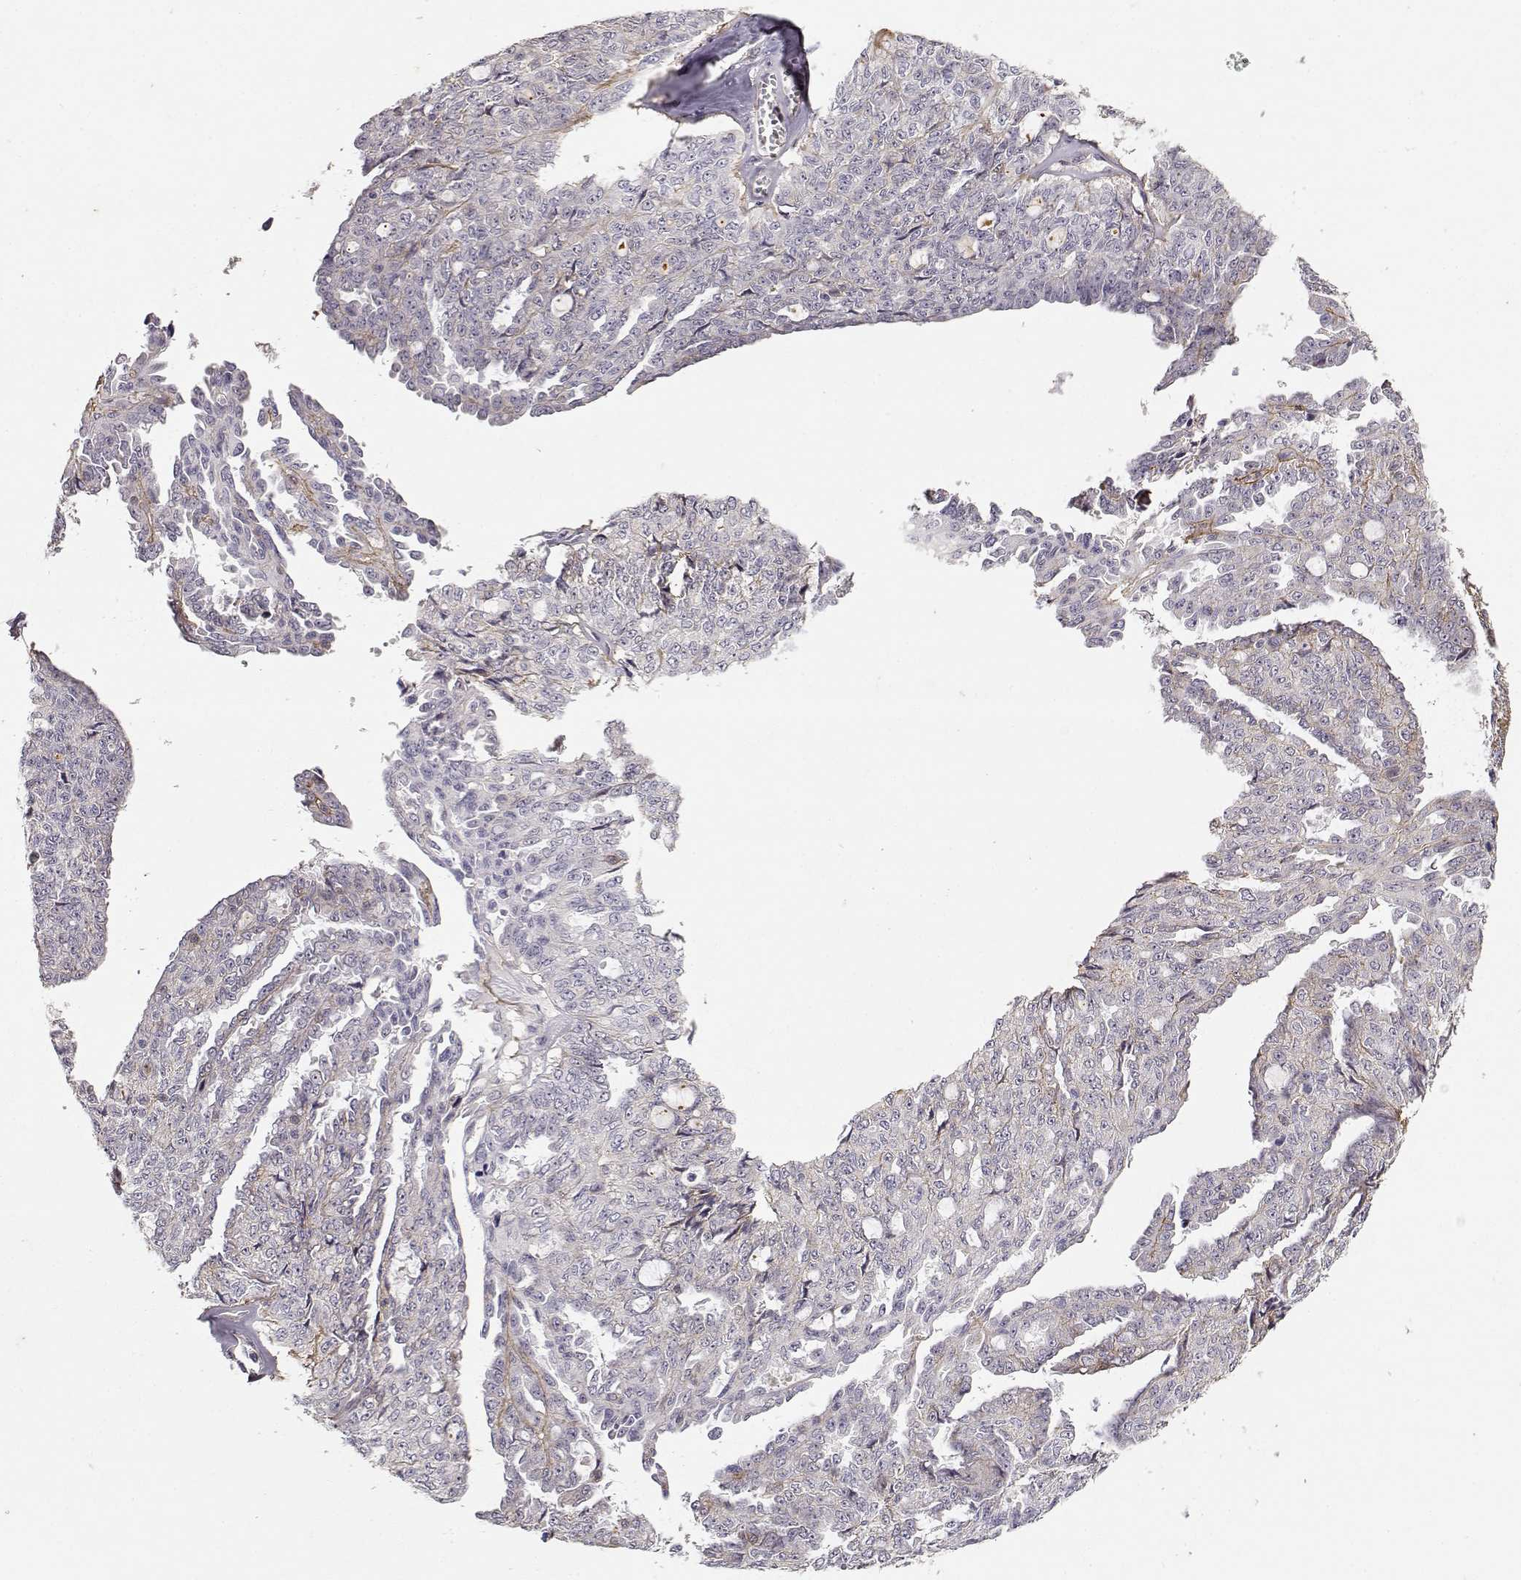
{"staining": {"intensity": "negative", "quantity": "none", "location": "none"}, "tissue": "ovarian cancer", "cell_type": "Tumor cells", "image_type": "cancer", "snomed": [{"axis": "morphology", "description": "Cystadenocarcinoma, serous, NOS"}, {"axis": "topography", "description": "Ovary"}], "caption": "An image of ovarian cancer stained for a protein shows no brown staining in tumor cells. (DAB IHC with hematoxylin counter stain).", "gene": "LAMA5", "patient": {"sex": "female", "age": 71}}